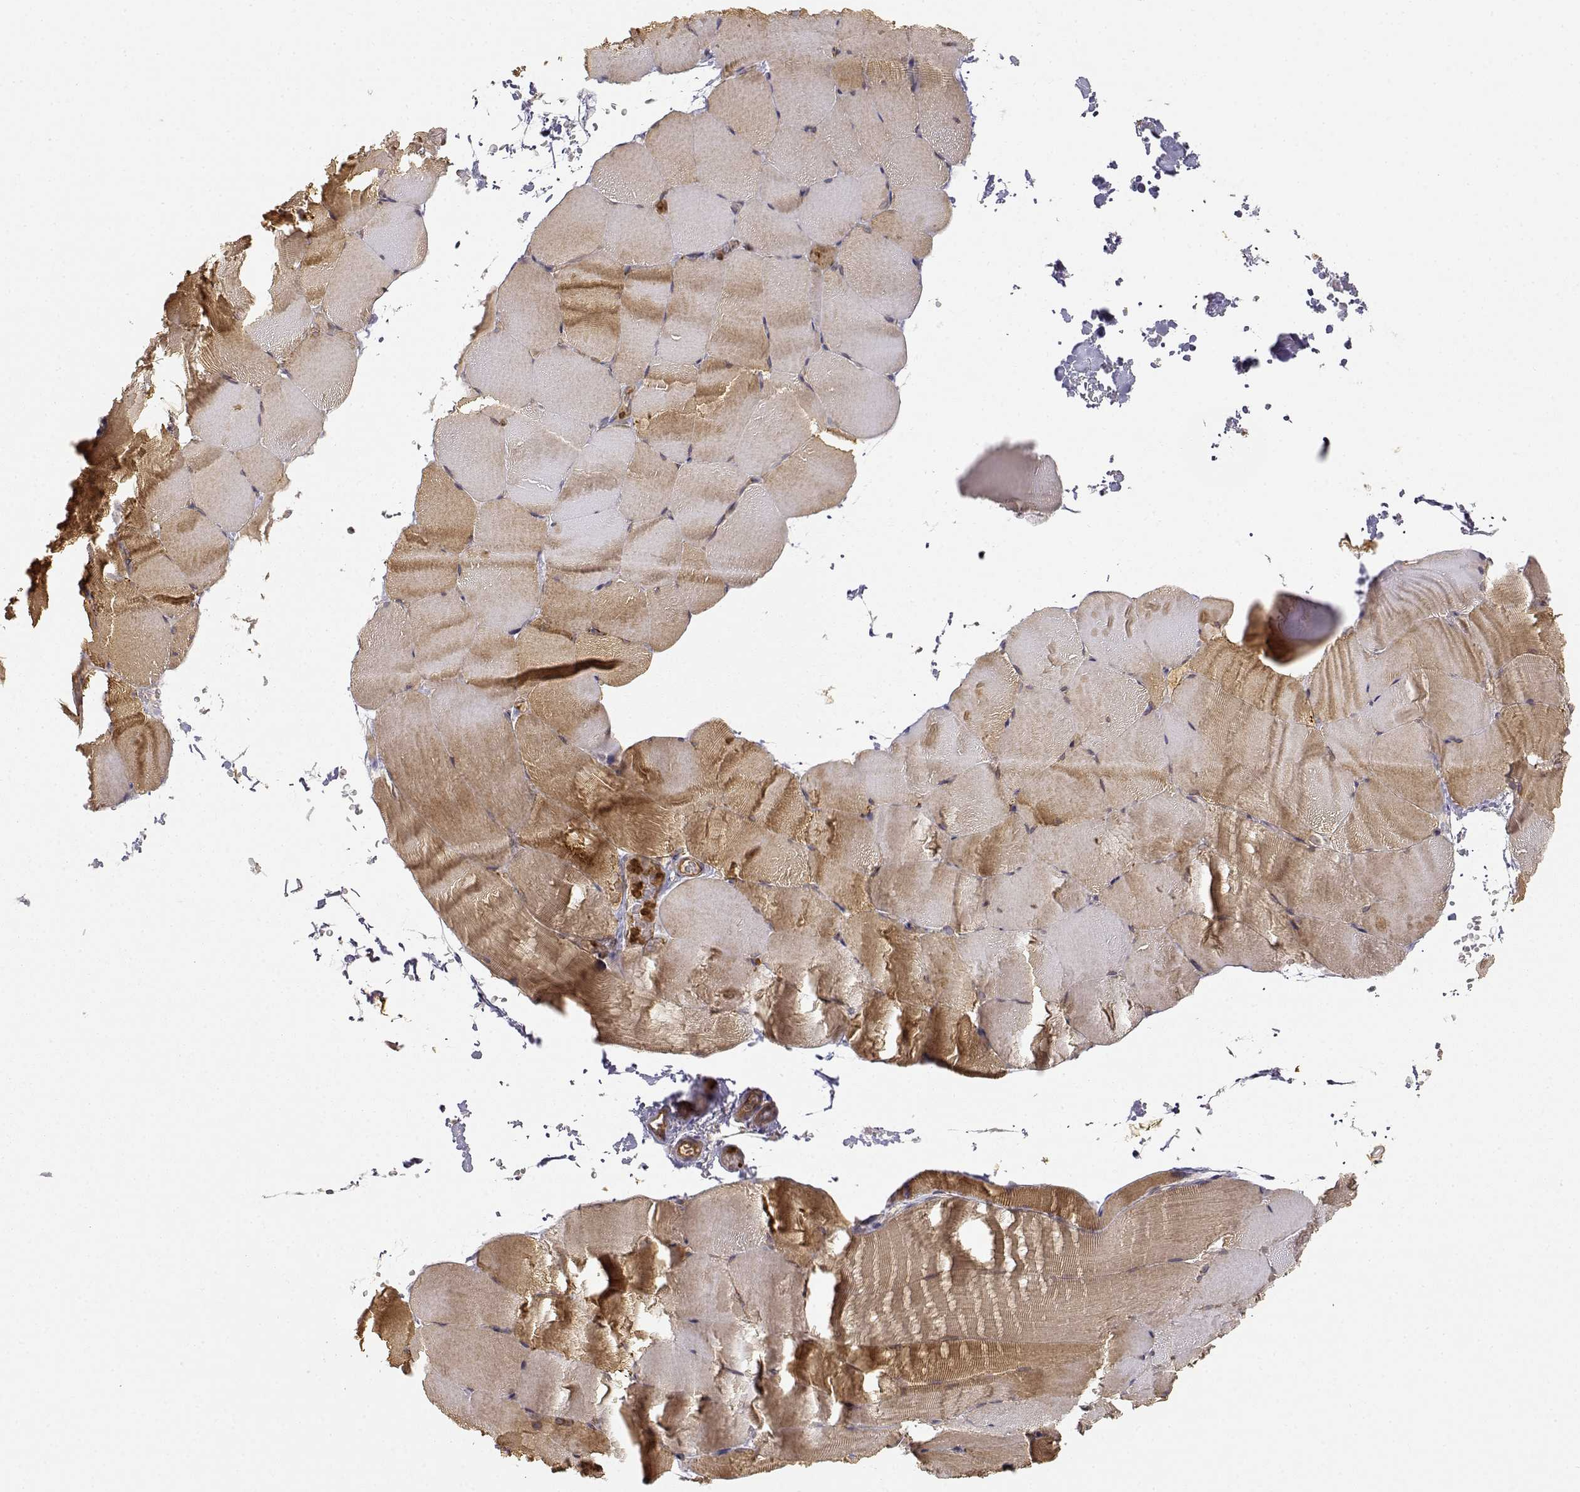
{"staining": {"intensity": "moderate", "quantity": "25%-75%", "location": "cytoplasmic/membranous"}, "tissue": "skeletal muscle", "cell_type": "Myocytes", "image_type": "normal", "snomed": [{"axis": "morphology", "description": "Normal tissue, NOS"}, {"axis": "topography", "description": "Skeletal muscle"}], "caption": "Immunohistochemistry photomicrograph of normal skeletal muscle stained for a protein (brown), which exhibits medium levels of moderate cytoplasmic/membranous expression in approximately 25%-75% of myocytes.", "gene": "CDK5RAP2", "patient": {"sex": "female", "age": 37}}